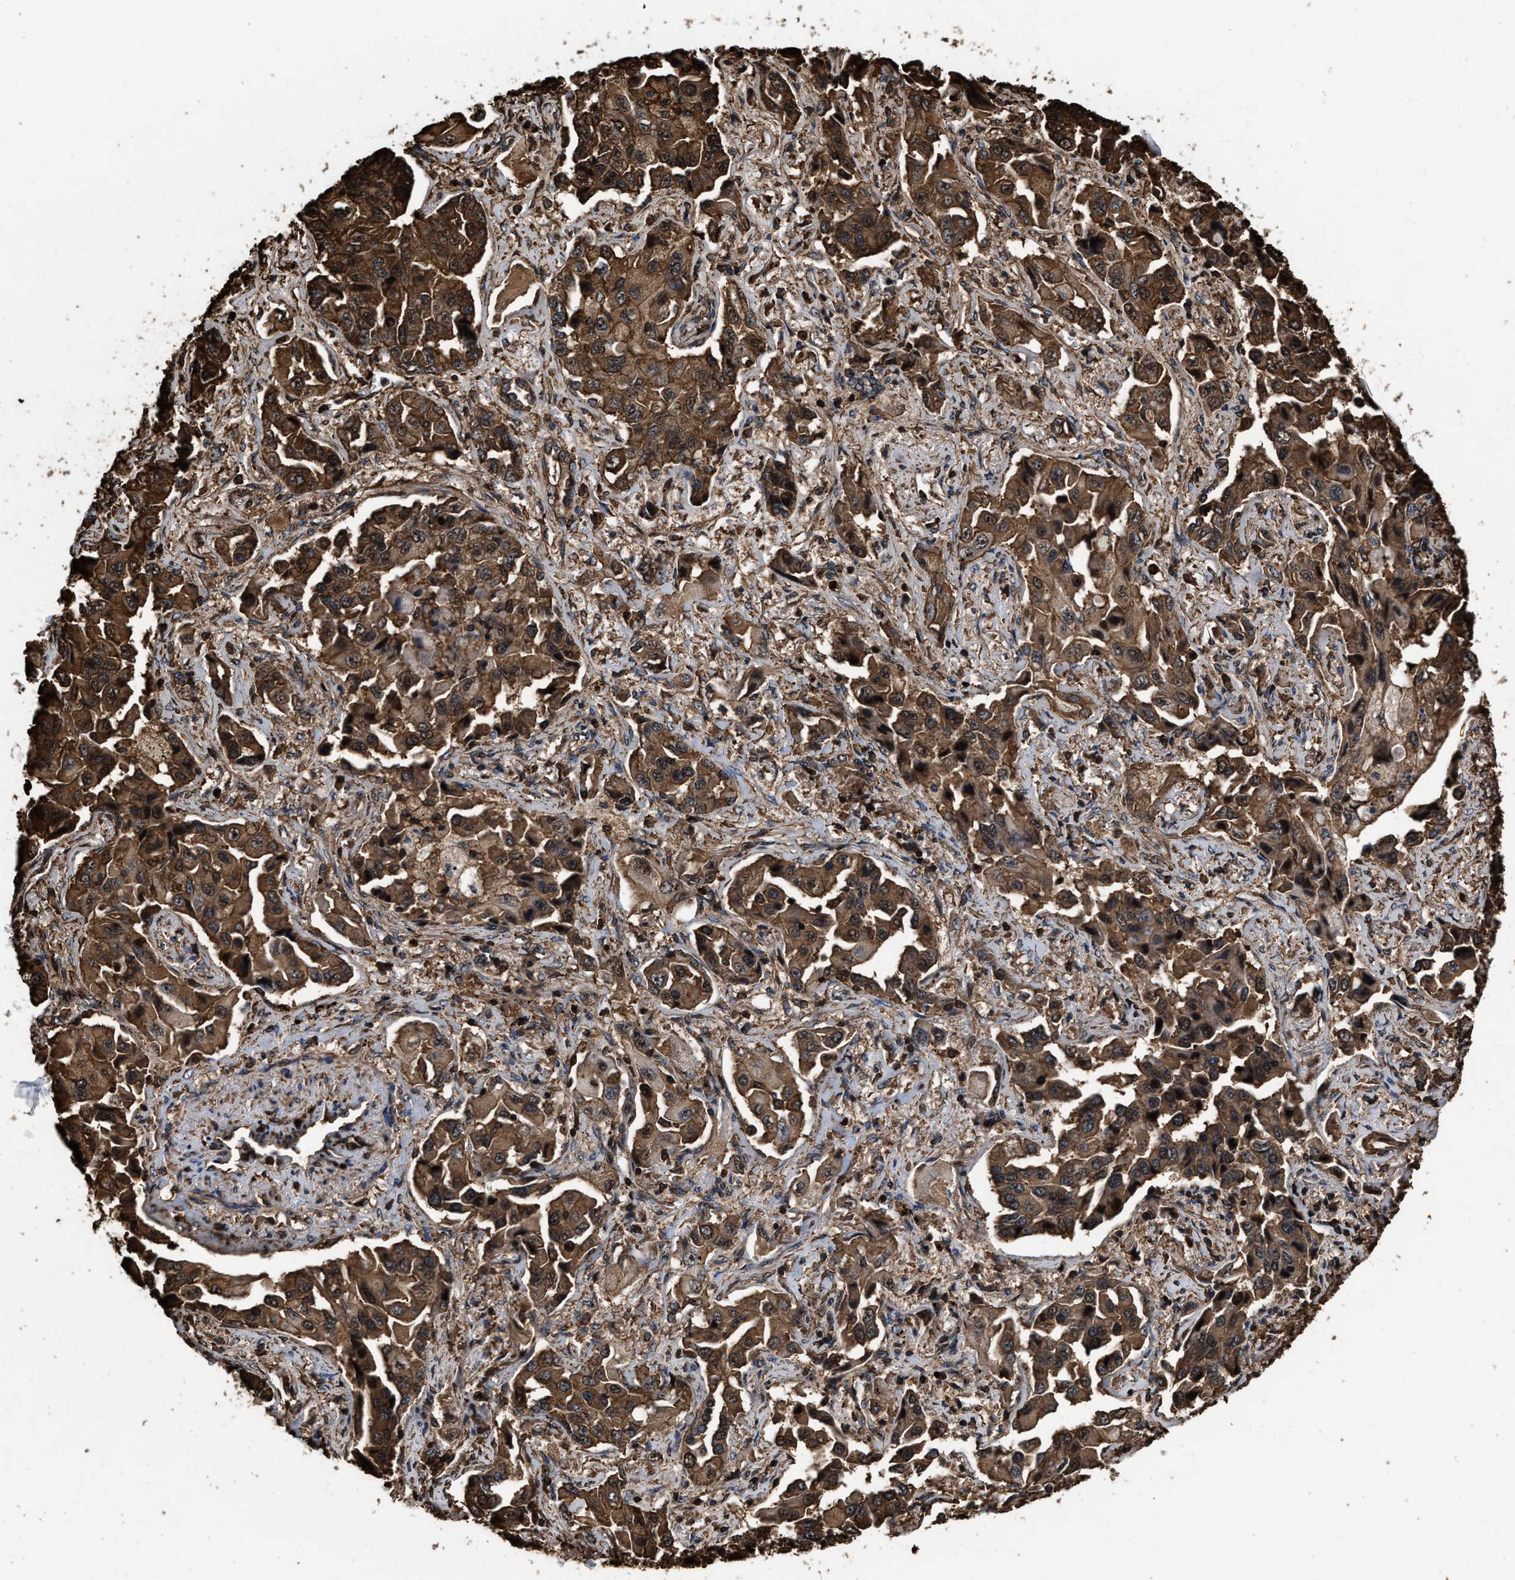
{"staining": {"intensity": "strong", "quantity": ">75%", "location": "cytoplasmic/membranous"}, "tissue": "lung cancer", "cell_type": "Tumor cells", "image_type": "cancer", "snomed": [{"axis": "morphology", "description": "Adenocarcinoma, NOS"}, {"axis": "topography", "description": "Lung"}], "caption": "Human lung adenocarcinoma stained with a brown dye shows strong cytoplasmic/membranous positive positivity in approximately >75% of tumor cells.", "gene": "KBTBD2", "patient": {"sex": "female", "age": 65}}